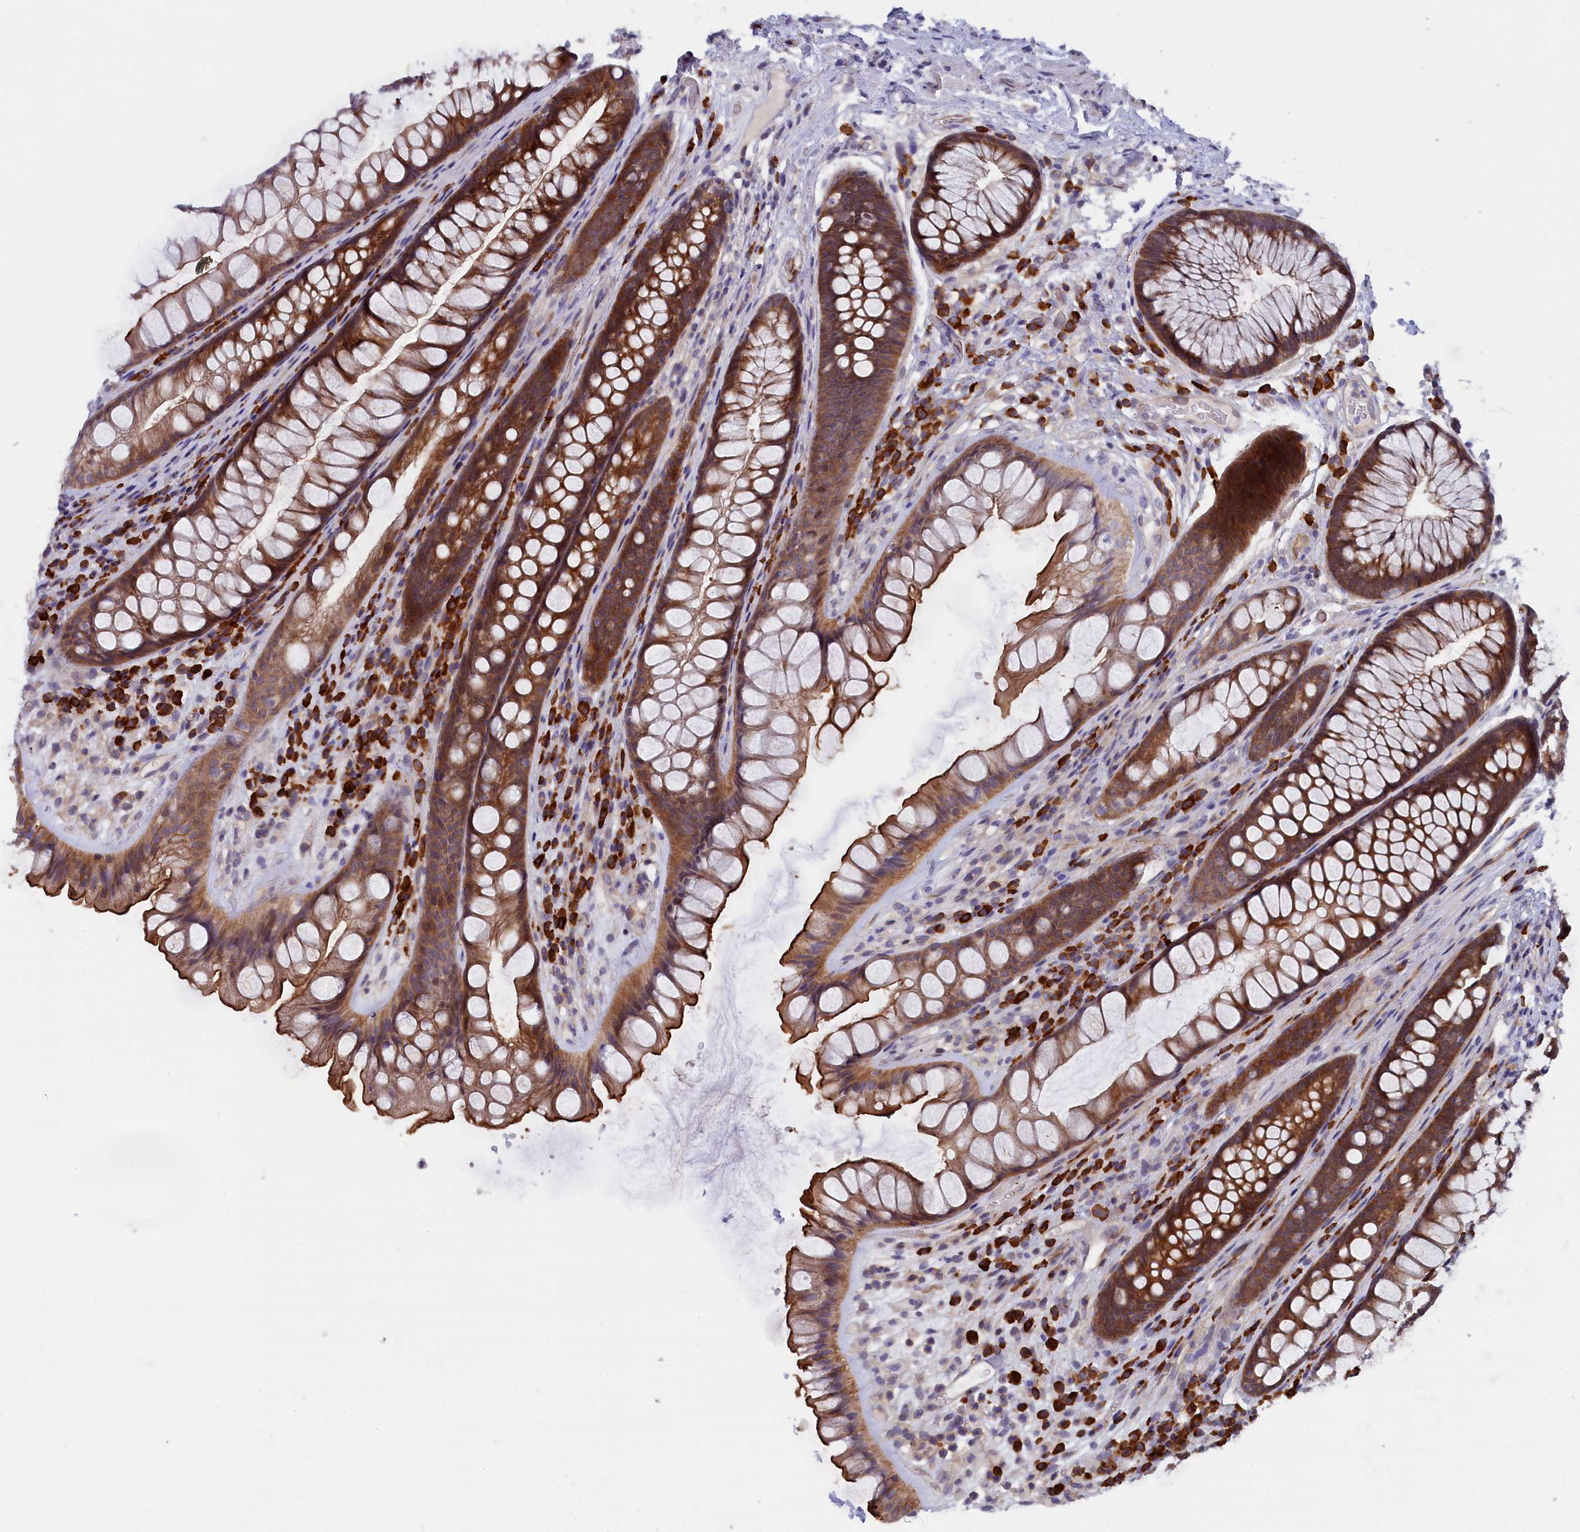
{"staining": {"intensity": "moderate", "quantity": ">75%", "location": "cytoplasmic/membranous"}, "tissue": "rectum", "cell_type": "Glandular cells", "image_type": "normal", "snomed": [{"axis": "morphology", "description": "Normal tissue, NOS"}, {"axis": "topography", "description": "Rectum"}], "caption": "This histopathology image shows immunohistochemistry staining of normal rectum, with medium moderate cytoplasmic/membranous expression in approximately >75% of glandular cells.", "gene": "JPT2", "patient": {"sex": "male", "age": 74}}